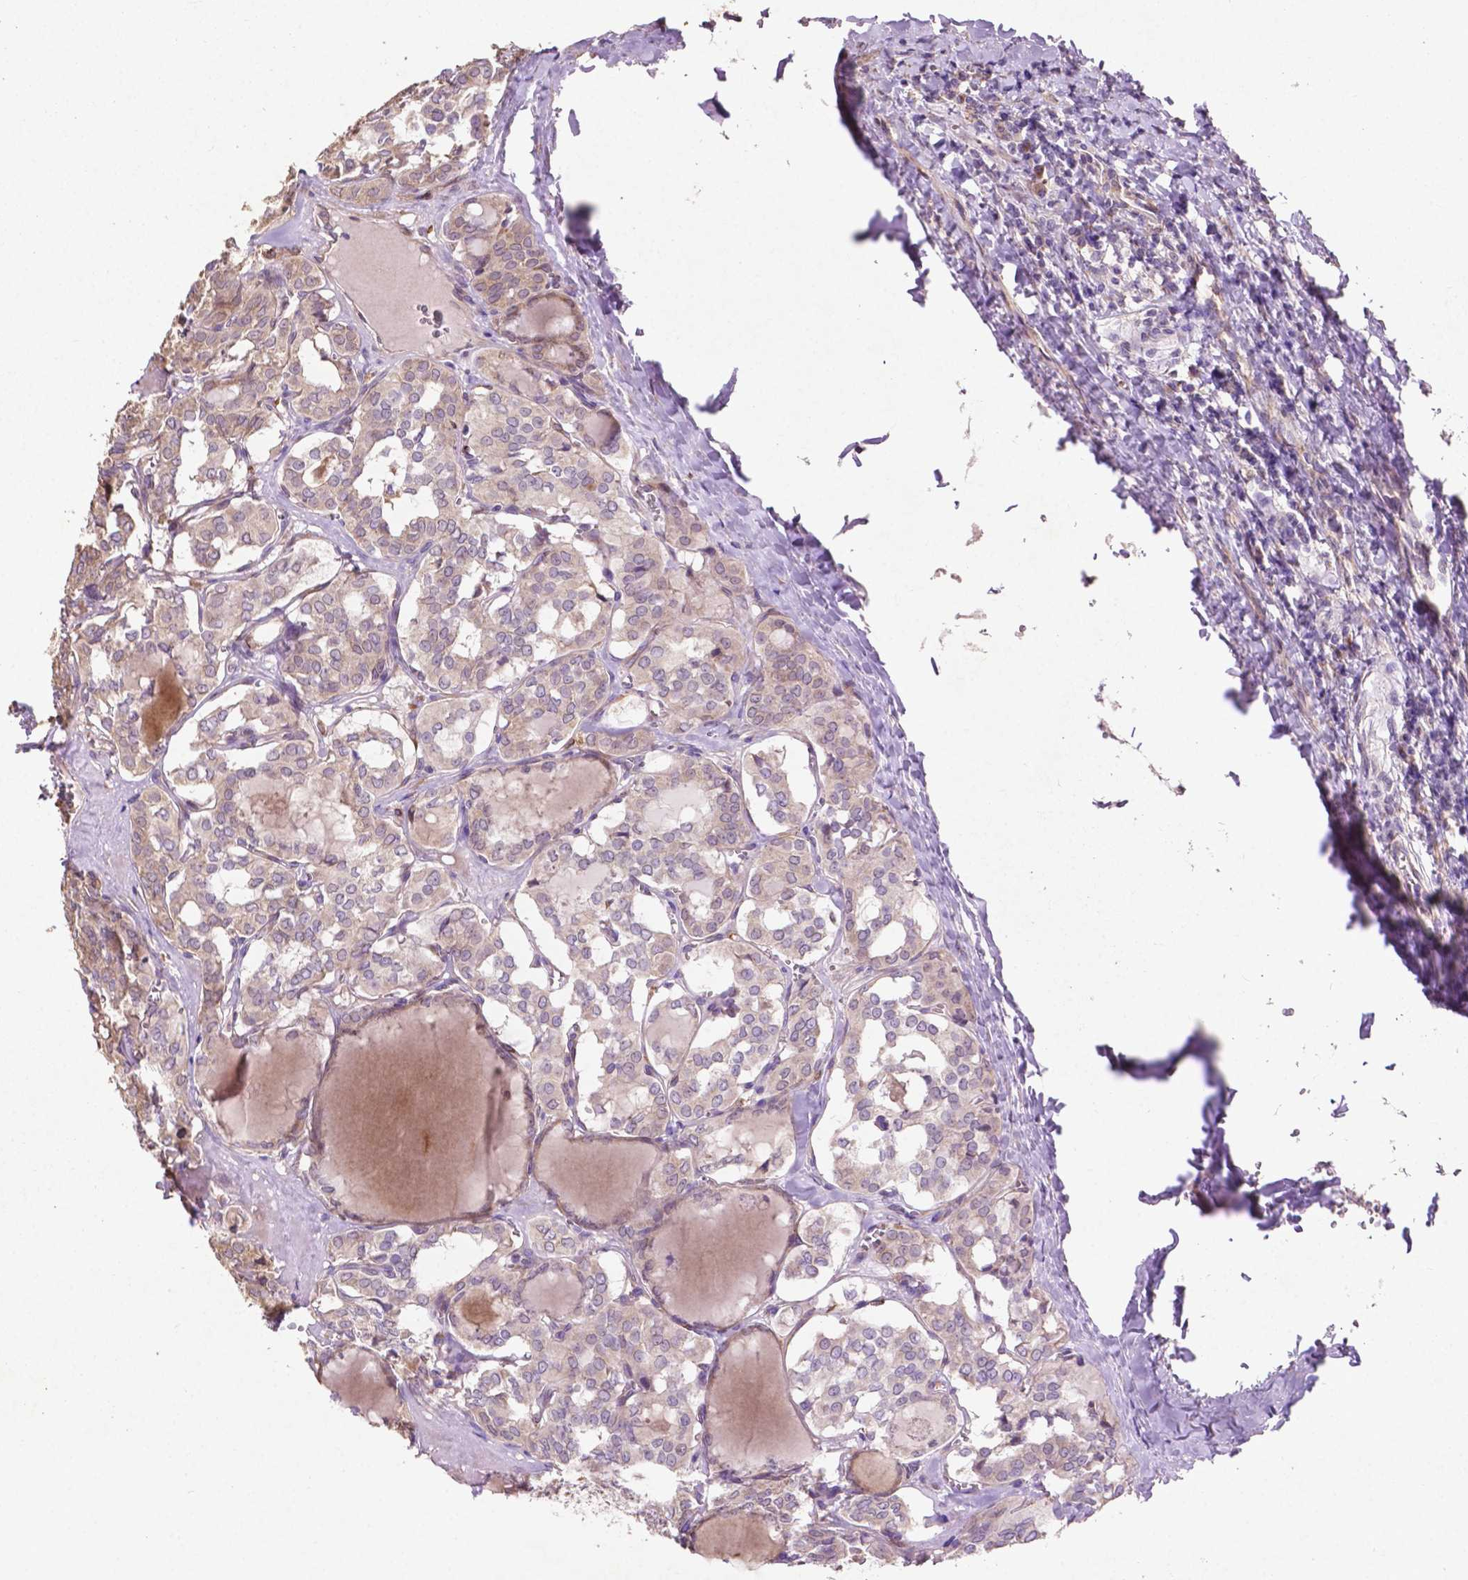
{"staining": {"intensity": "negative", "quantity": "none", "location": "none"}, "tissue": "thyroid cancer", "cell_type": "Tumor cells", "image_type": "cancer", "snomed": [{"axis": "morphology", "description": "Papillary adenocarcinoma, NOS"}, {"axis": "topography", "description": "Thyroid gland"}], "caption": "This is an immunohistochemistry histopathology image of human thyroid papillary adenocarcinoma. There is no staining in tumor cells.", "gene": "MBTPS1", "patient": {"sex": "female", "age": 41}}